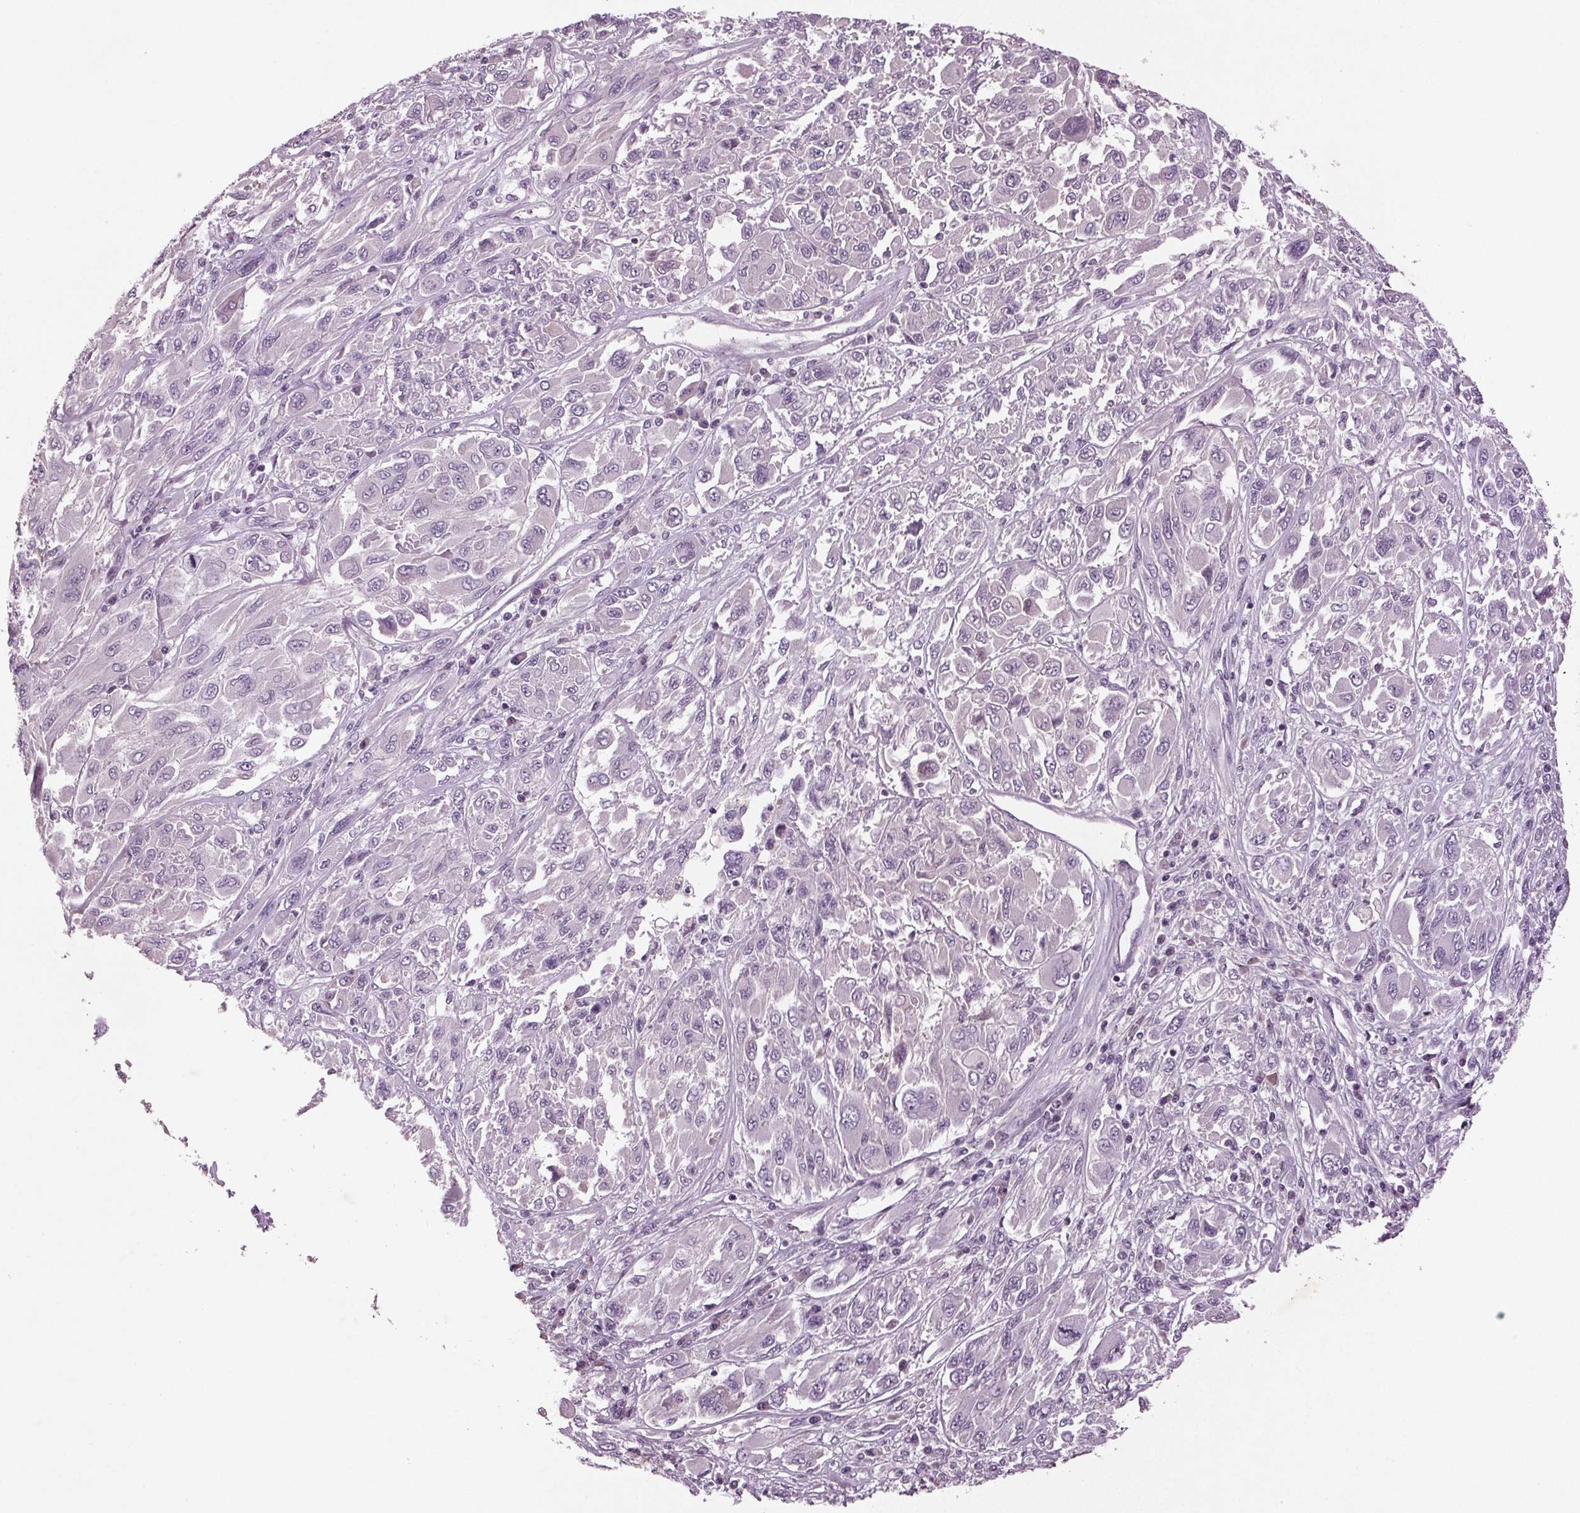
{"staining": {"intensity": "negative", "quantity": "none", "location": "none"}, "tissue": "melanoma", "cell_type": "Tumor cells", "image_type": "cancer", "snomed": [{"axis": "morphology", "description": "Malignant melanoma, NOS"}, {"axis": "topography", "description": "Skin"}], "caption": "A micrograph of human melanoma is negative for staining in tumor cells.", "gene": "BHLHE22", "patient": {"sex": "female", "age": 91}}